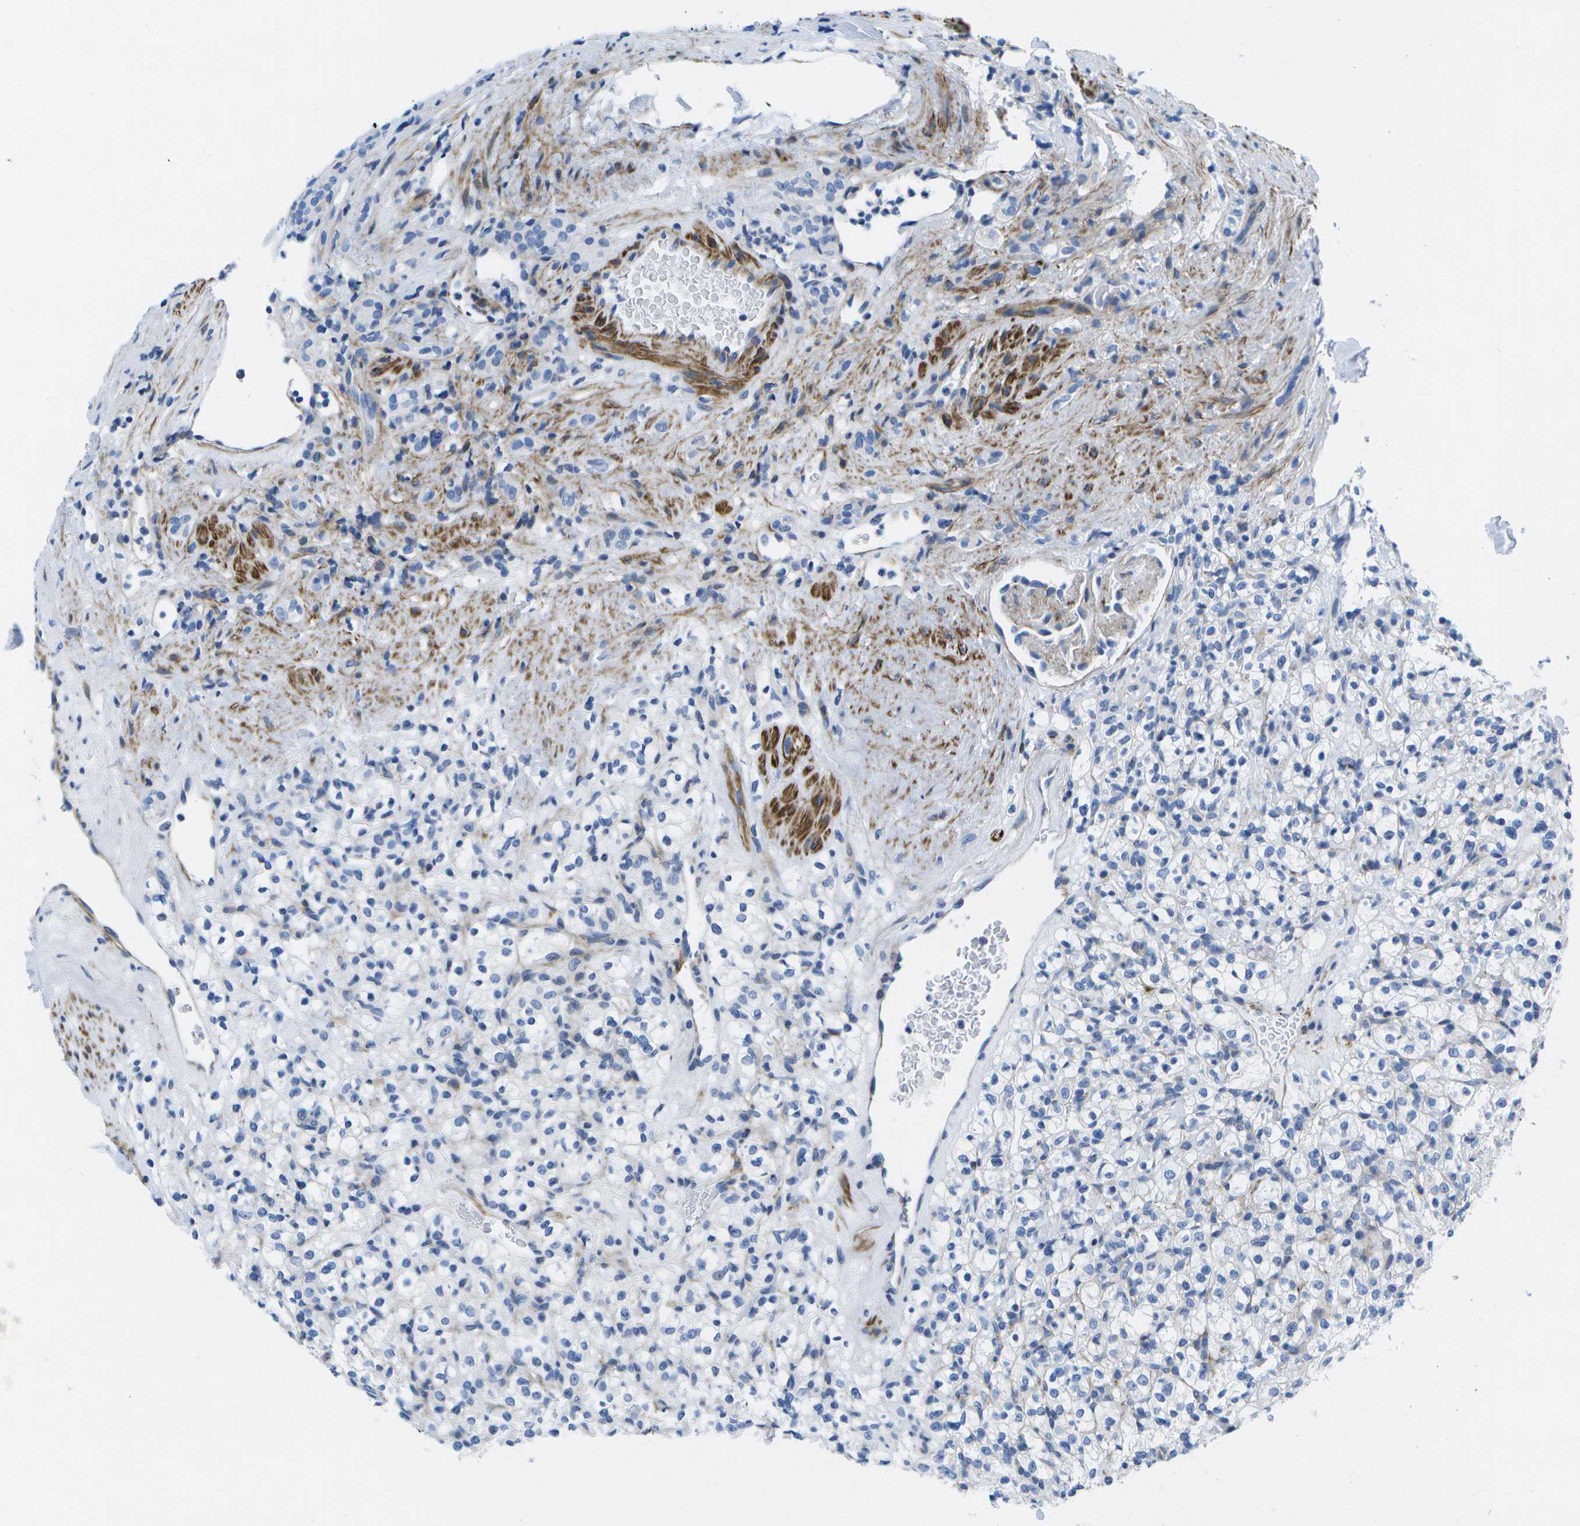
{"staining": {"intensity": "negative", "quantity": "none", "location": "none"}, "tissue": "renal cancer", "cell_type": "Tumor cells", "image_type": "cancer", "snomed": [{"axis": "morphology", "description": "Normal tissue, NOS"}, {"axis": "morphology", "description": "Adenocarcinoma, NOS"}, {"axis": "topography", "description": "Kidney"}], "caption": "IHC histopathology image of neoplastic tissue: human renal cancer (adenocarcinoma) stained with DAB (3,3'-diaminobenzidine) reveals no significant protein expression in tumor cells.", "gene": "ADGRG6", "patient": {"sex": "female", "age": 72}}